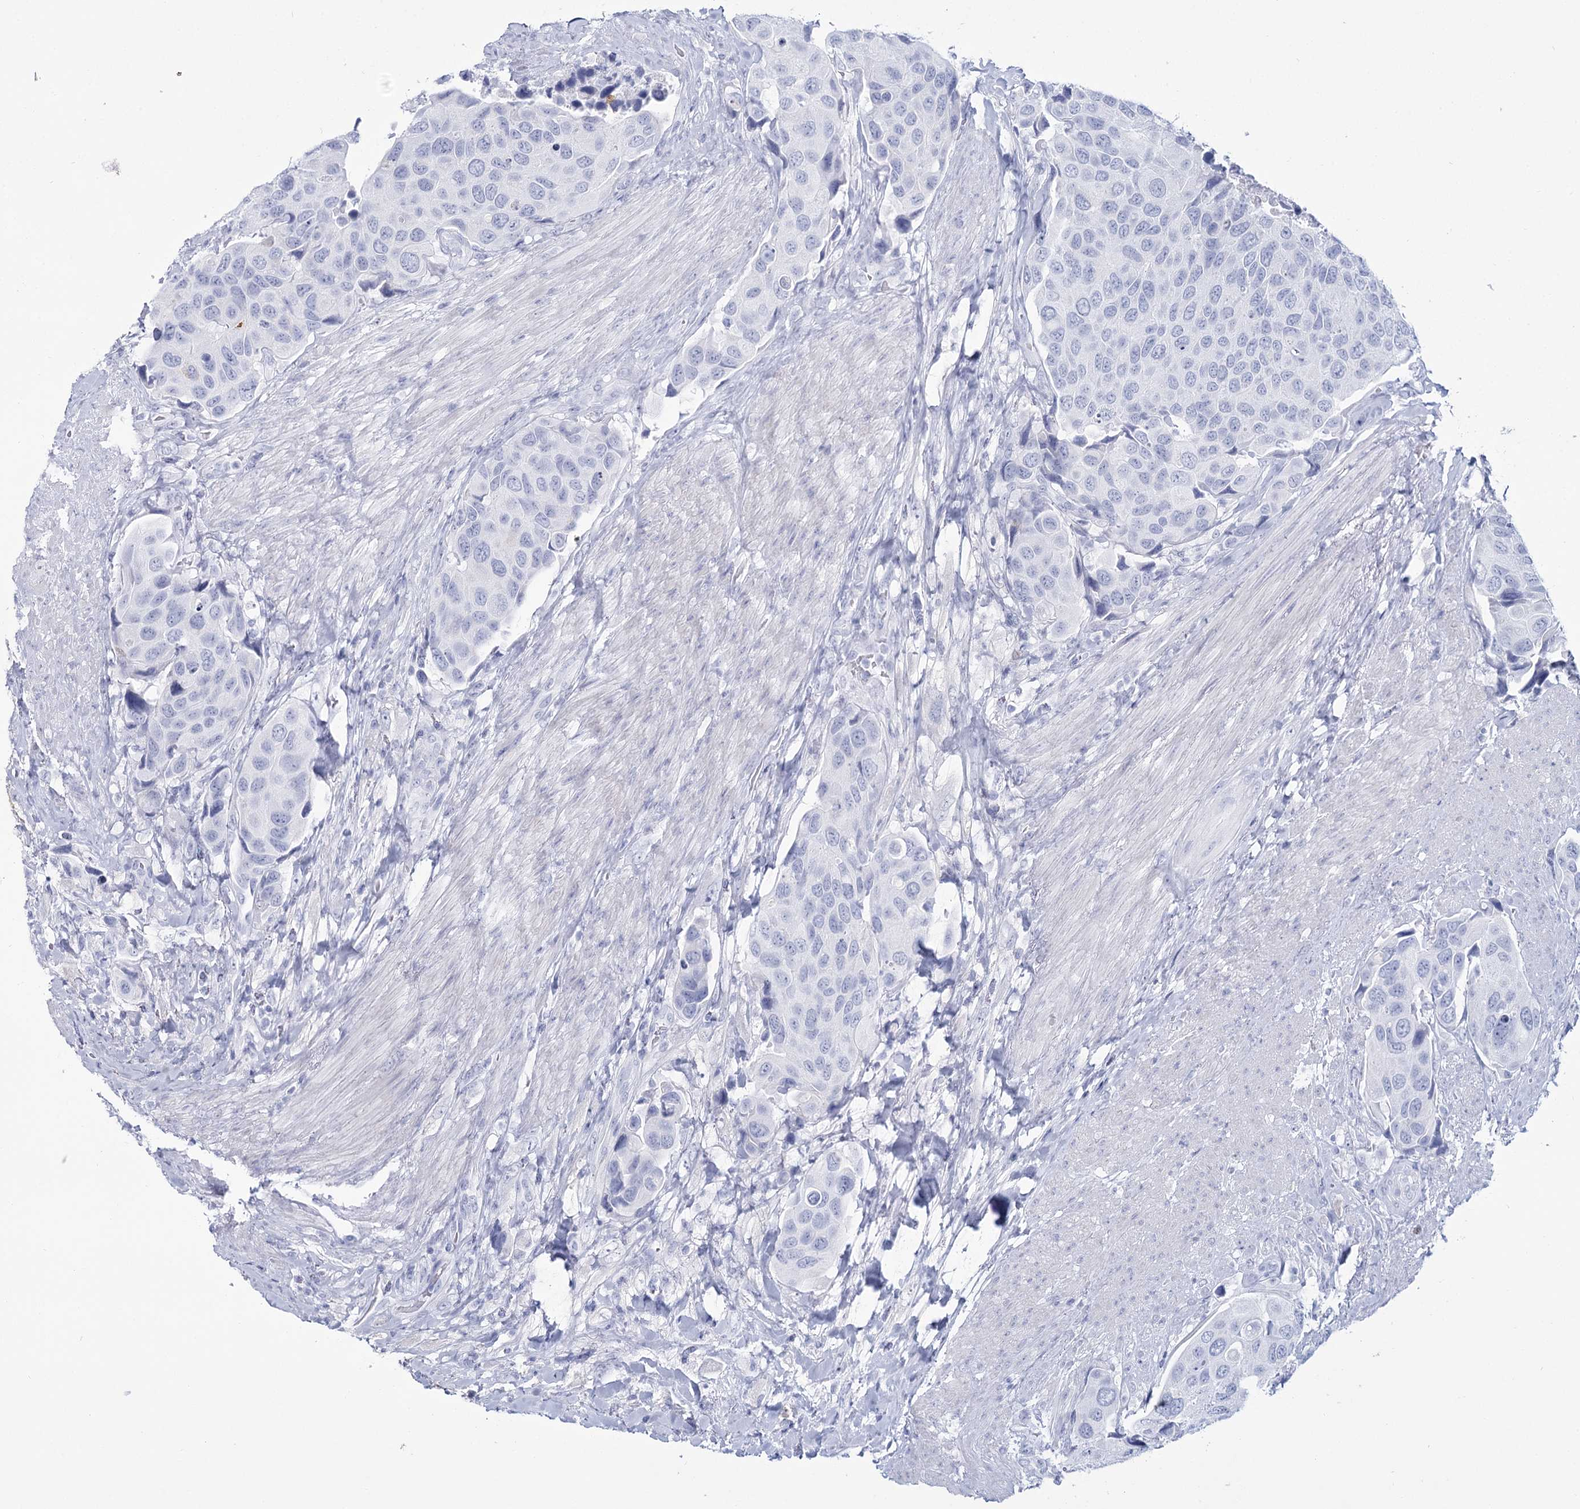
{"staining": {"intensity": "negative", "quantity": "none", "location": "none"}, "tissue": "urothelial cancer", "cell_type": "Tumor cells", "image_type": "cancer", "snomed": [{"axis": "morphology", "description": "Urothelial carcinoma, High grade"}, {"axis": "topography", "description": "Urinary bladder"}], "caption": "This is a micrograph of IHC staining of urothelial carcinoma (high-grade), which shows no expression in tumor cells. (Stains: DAB immunohistochemistry (IHC) with hematoxylin counter stain, Microscopy: brightfield microscopy at high magnification).", "gene": "RNF186", "patient": {"sex": "male", "age": 74}}